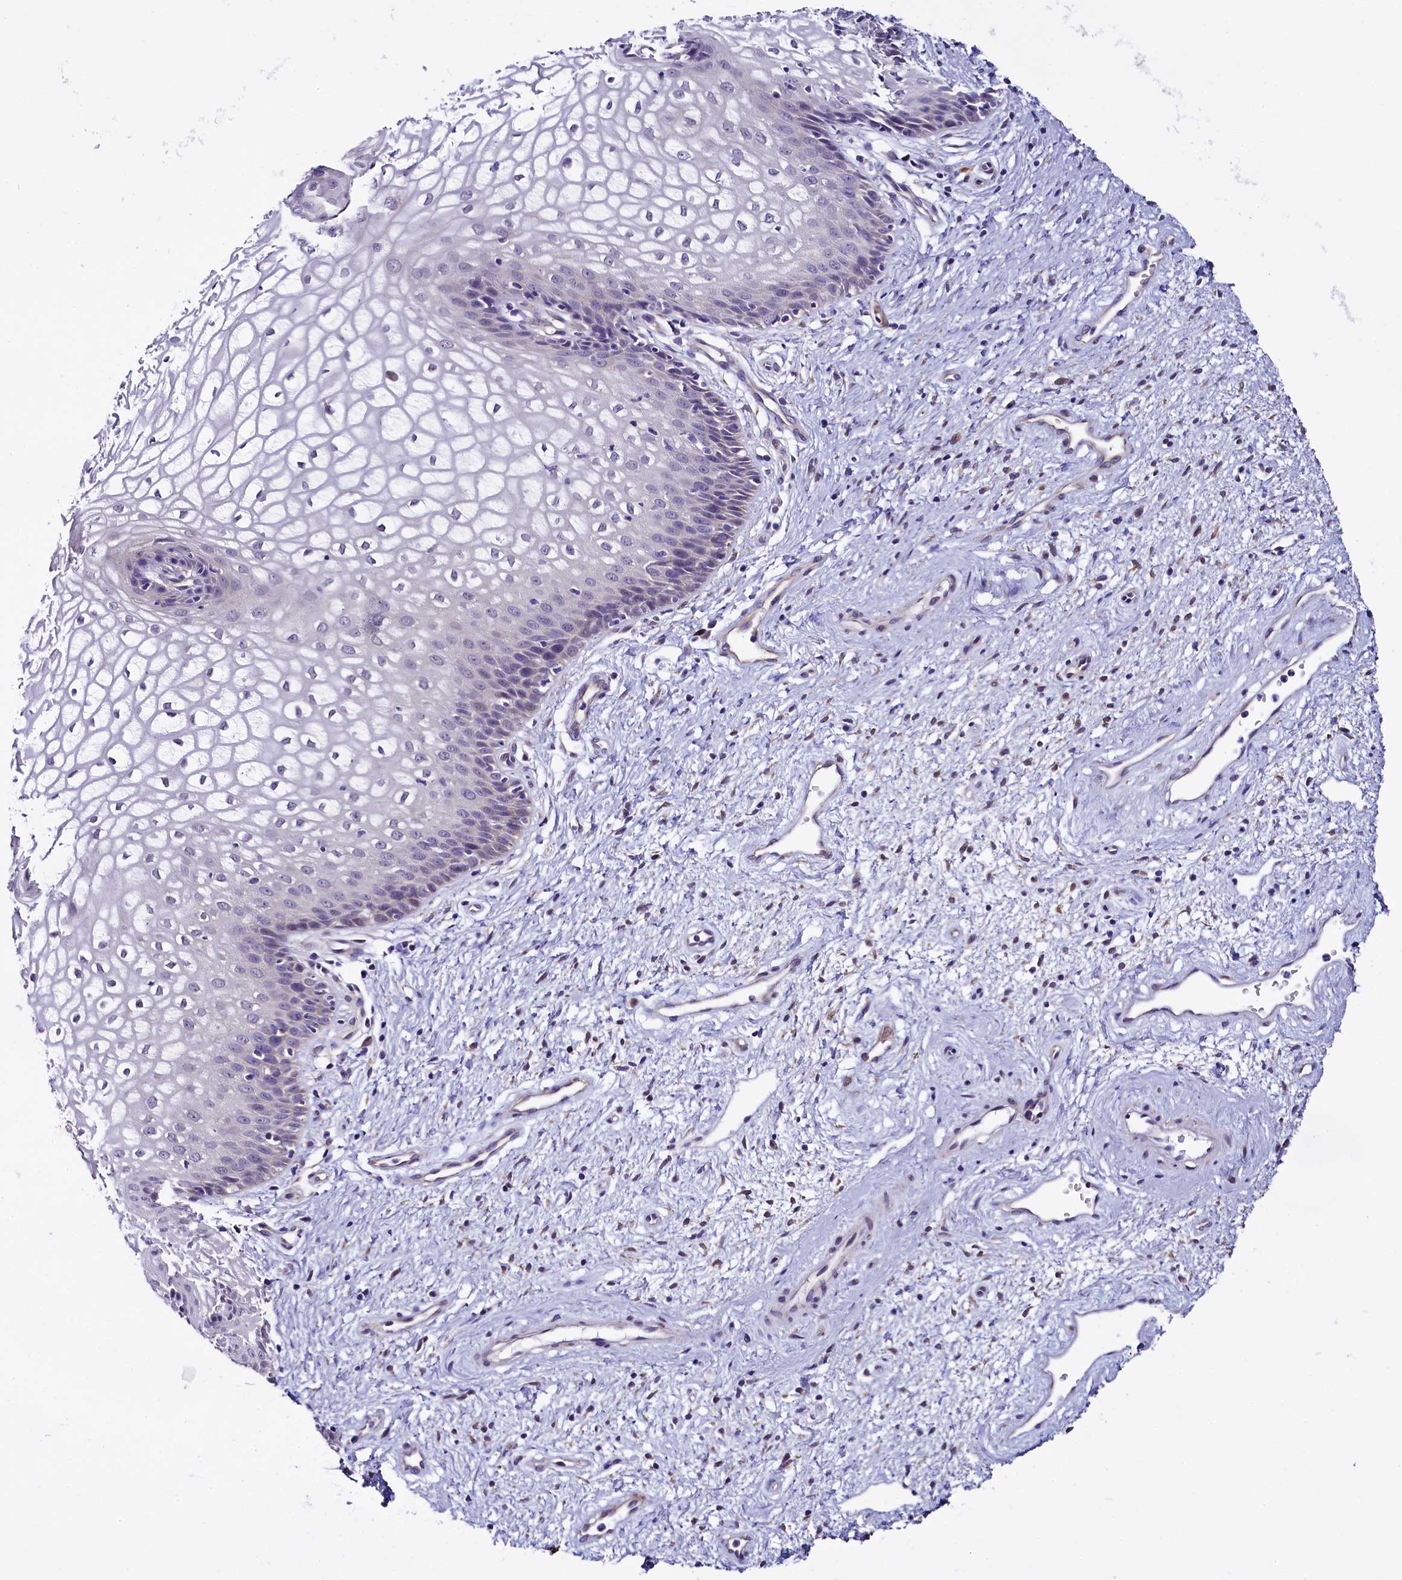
{"staining": {"intensity": "negative", "quantity": "none", "location": "none"}, "tissue": "vagina", "cell_type": "Squamous epithelial cells", "image_type": "normal", "snomed": [{"axis": "morphology", "description": "Normal tissue, NOS"}, {"axis": "topography", "description": "Vagina"}], "caption": "This is an immunohistochemistry (IHC) micrograph of normal vagina. There is no staining in squamous epithelial cells.", "gene": "UACA", "patient": {"sex": "female", "age": 34}}